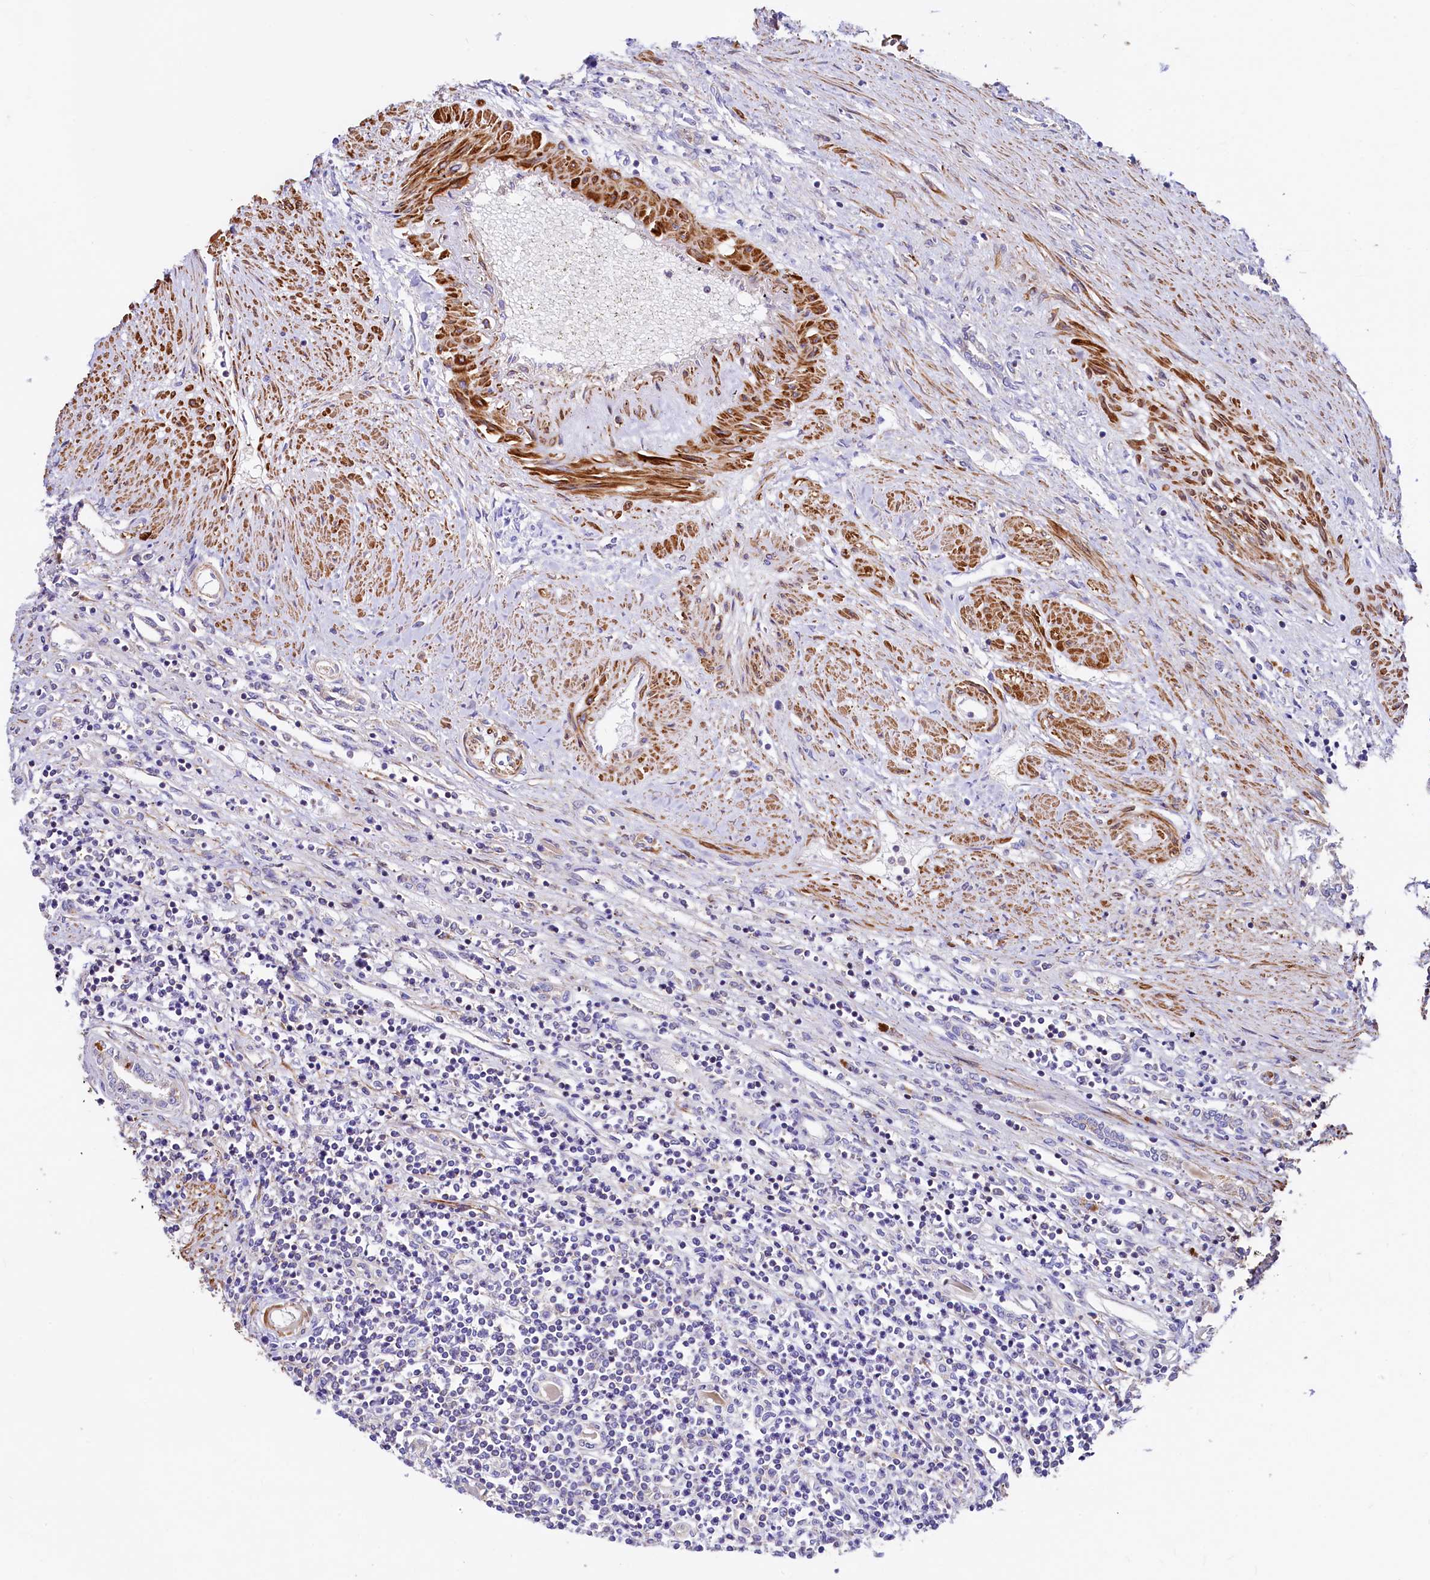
{"staining": {"intensity": "negative", "quantity": "none", "location": "none"}, "tissue": "renal cancer", "cell_type": "Tumor cells", "image_type": "cancer", "snomed": [{"axis": "morphology", "description": "Adenocarcinoma, NOS"}, {"axis": "topography", "description": "Kidney"}], "caption": "Histopathology image shows no significant protein staining in tumor cells of renal adenocarcinoma. (Brightfield microscopy of DAB IHC at high magnification).", "gene": "CIAO3", "patient": {"sex": "male", "age": 59}}